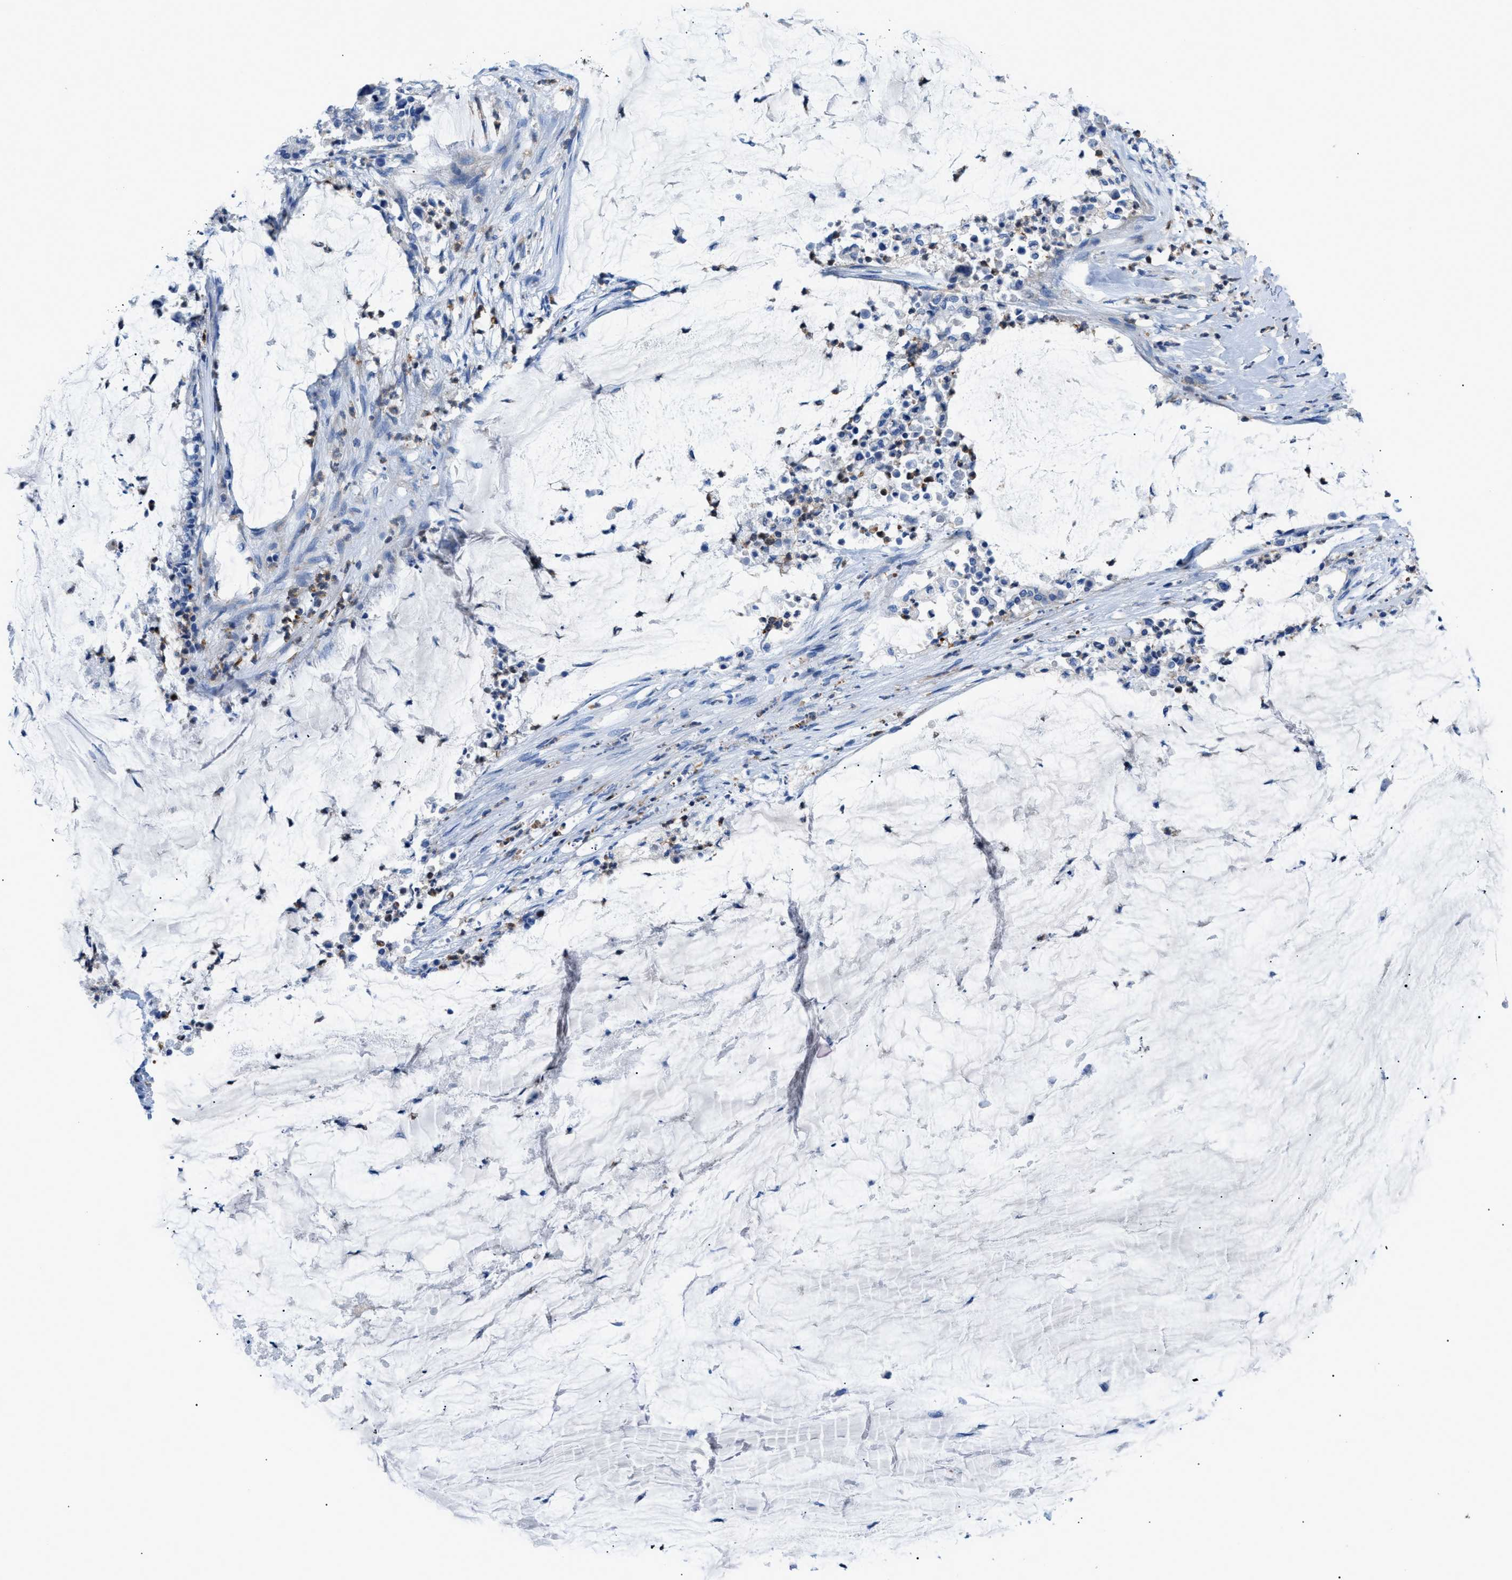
{"staining": {"intensity": "negative", "quantity": "none", "location": "none"}, "tissue": "pancreatic cancer", "cell_type": "Tumor cells", "image_type": "cancer", "snomed": [{"axis": "morphology", "description": "Adenocarcinoma, NOS"}, {"axis": "topography", "description": "Pancreas"}], "caption": "An image of pancreatic cancer stained for a protein reveals no brown staining in tumor cells.", "gene": "ITPR1", "patient": {"sex": "male", "age": 41}}